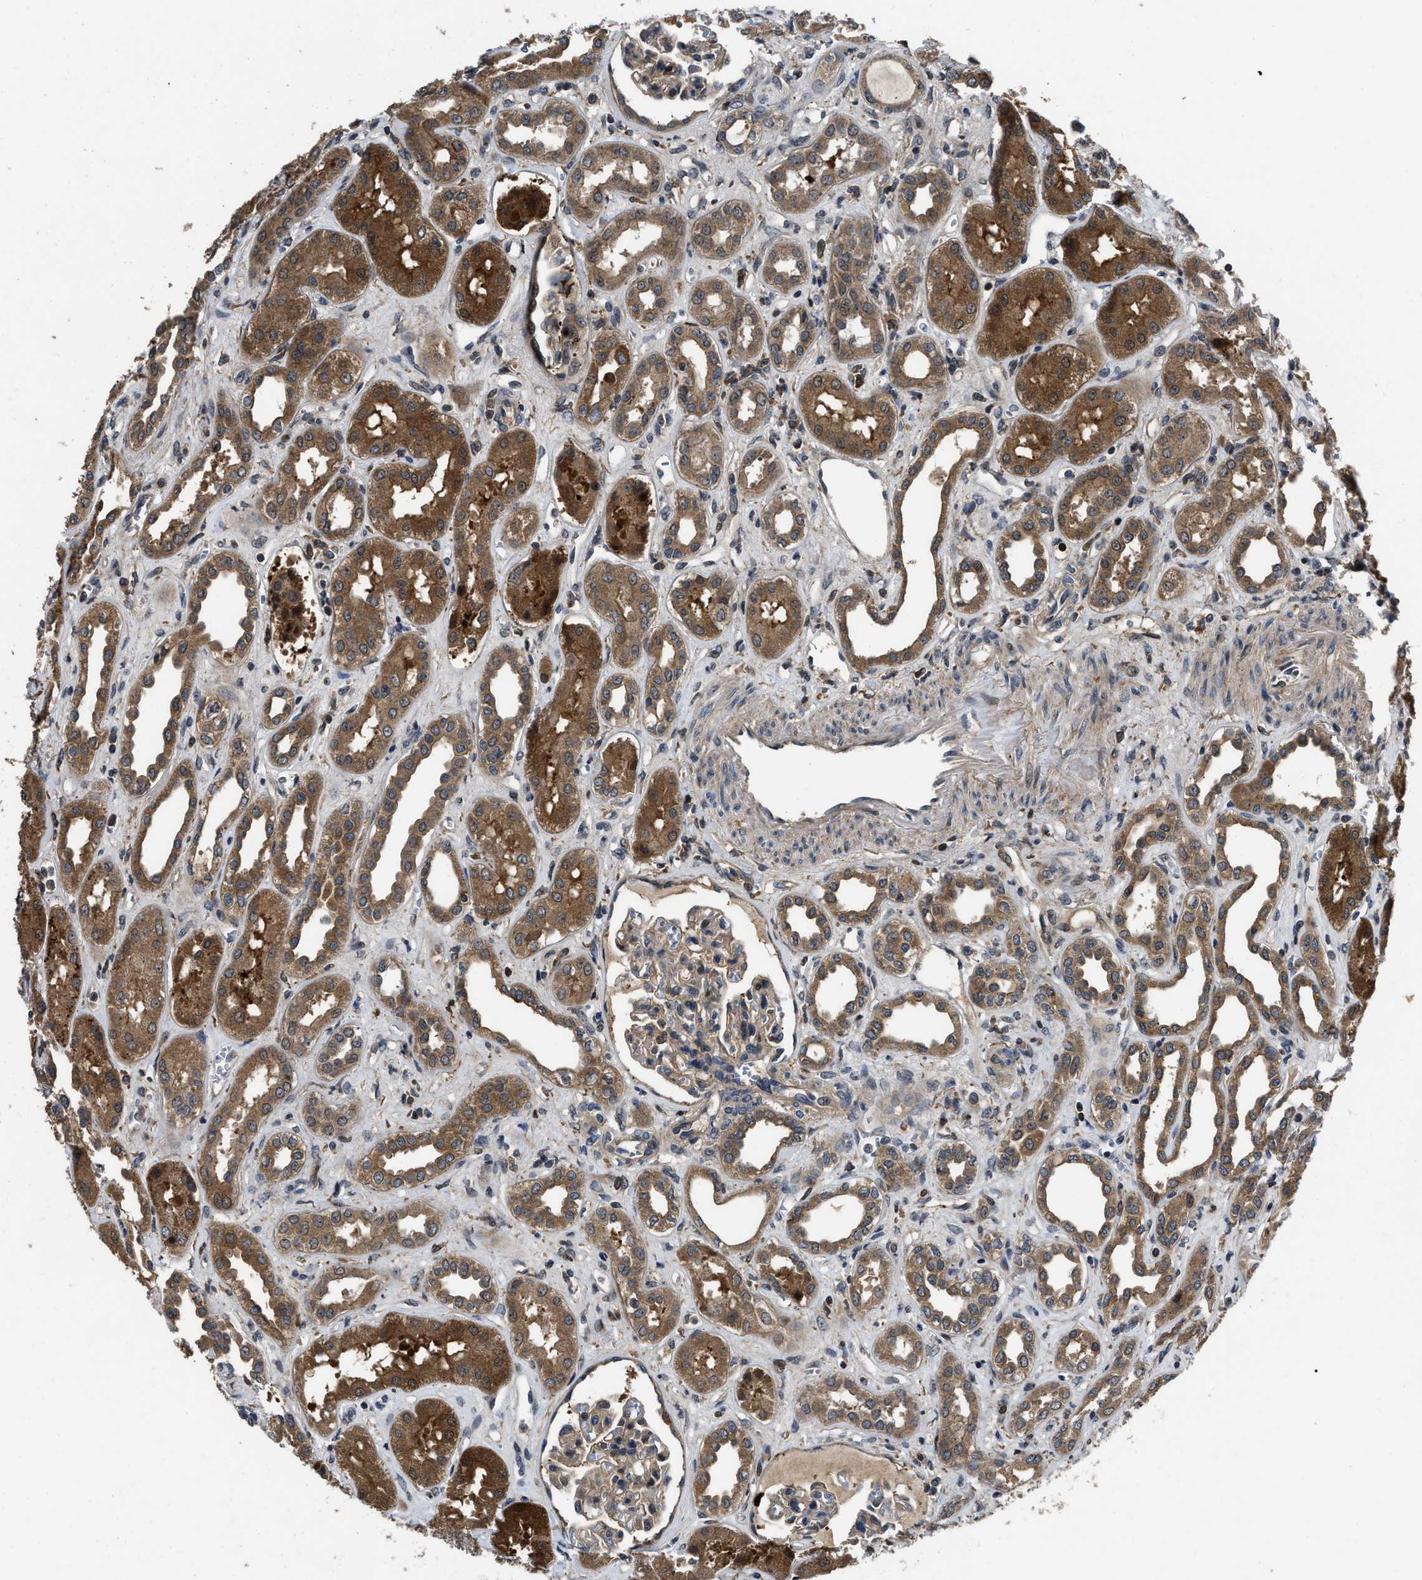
{"staining": {"intensity": "moderate", "quantity": ">75%", "location": "cytoplasmic/membranous"}, "tissue": "kidney", "cell_type": "Cells in glomeruli", "image_type": "normal", "snomed": [{"axis": "morphology", "description": "Normal tissue, NOS"}, {"axis": "topography", "description": "Kidney"}], "caption": "About >75% of cells in glomeruli in normal kidney exhibit moderate cytoplasmic/membranous protein expression as visualized by brown immunohistochemical staining.", "gene": "PPWD1", "patient": {"sex": "male", "age": 59}}